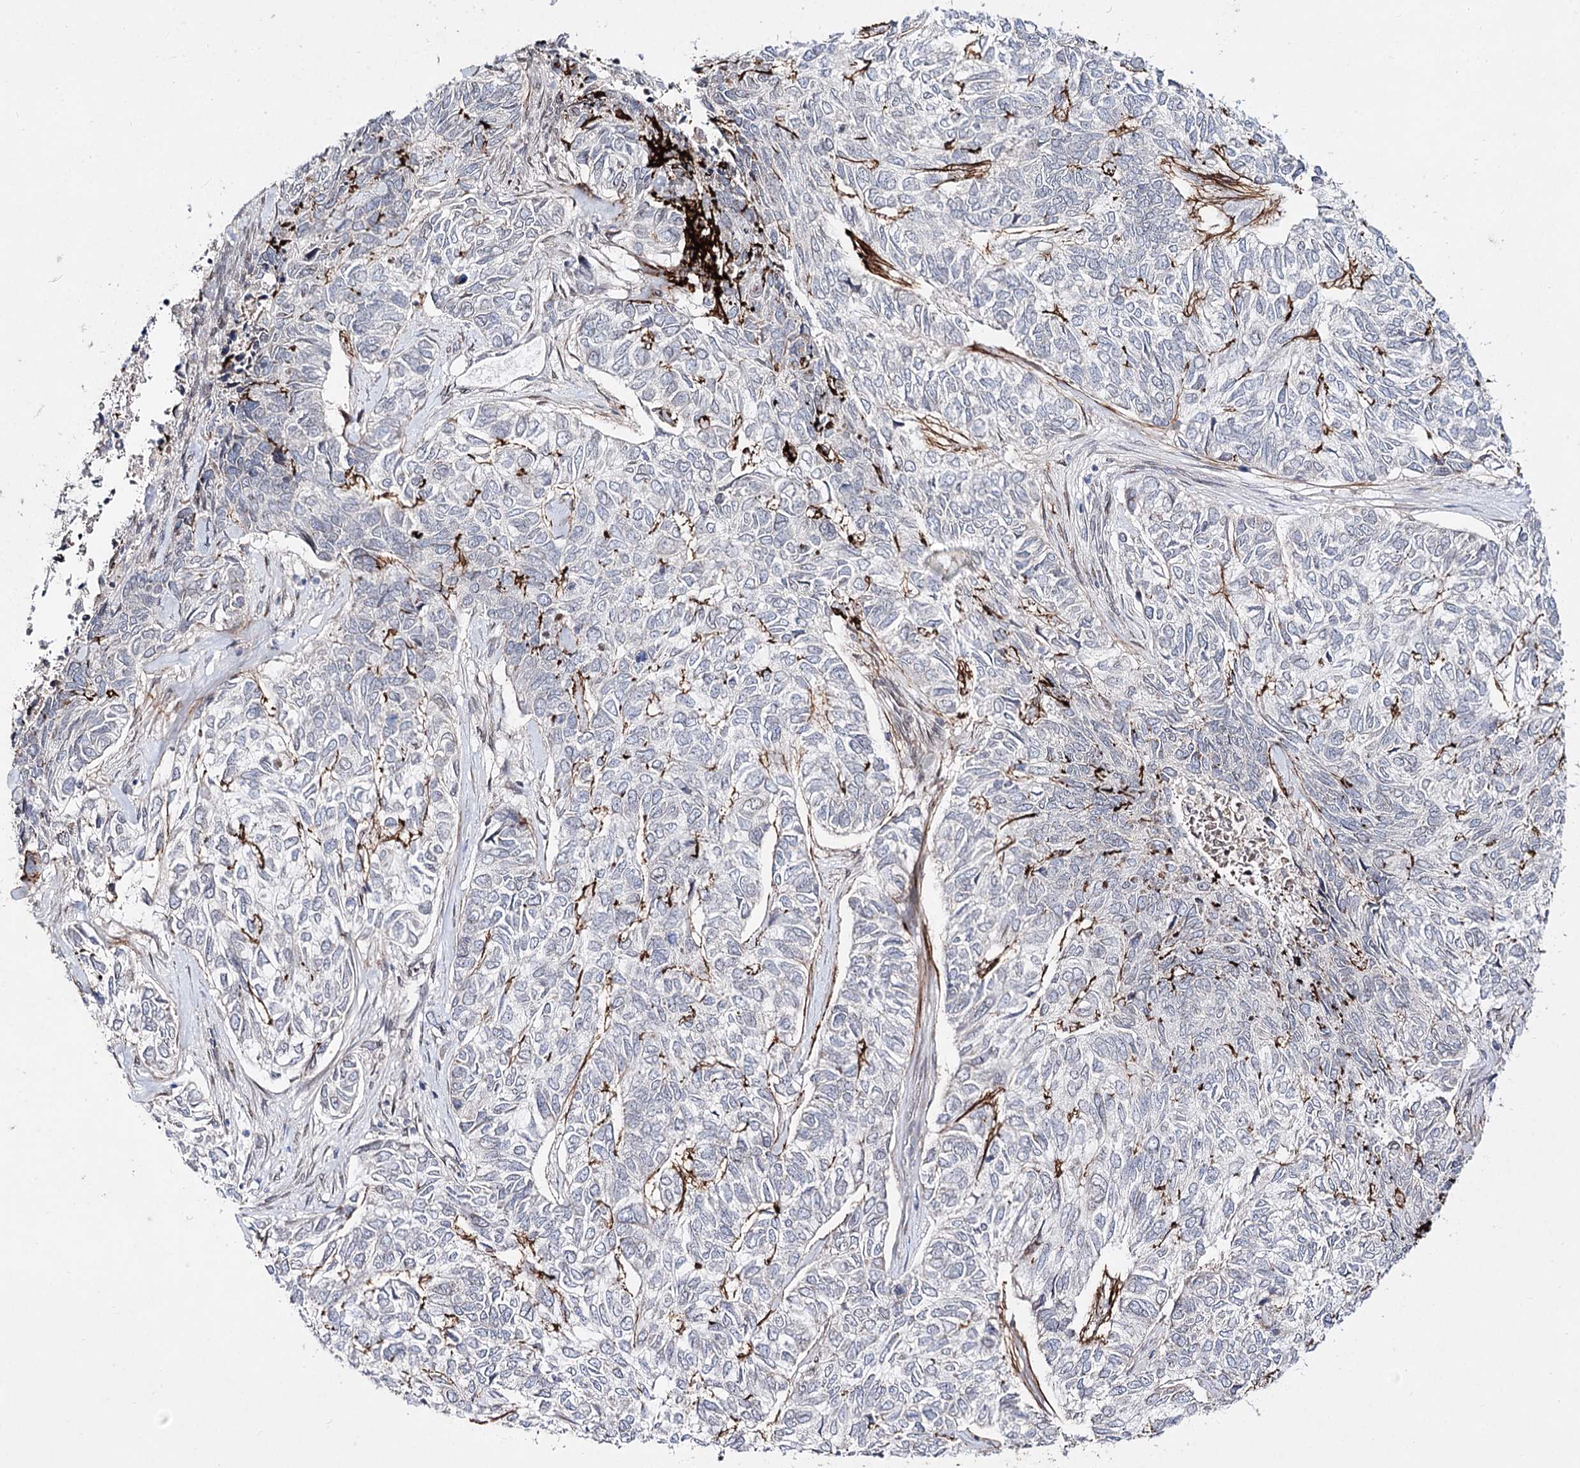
{"staining": {"intensity": "negative", "quantity": "none", "location": "none"}, "tissue": "skin cancer", "cell_type": "Tumor cells", "image_type": "cancer", "snomed": [{"axis": "morphology", "description": "Basal cell carcinoma"}, {"axis": "topography", "description": "Skin"}], "caption": "Skin cancer stained for a protein using IHC shows no positivity tumor cells.", "gene": "C11orf80", "patient": {"sex": "female", "age": 65}}